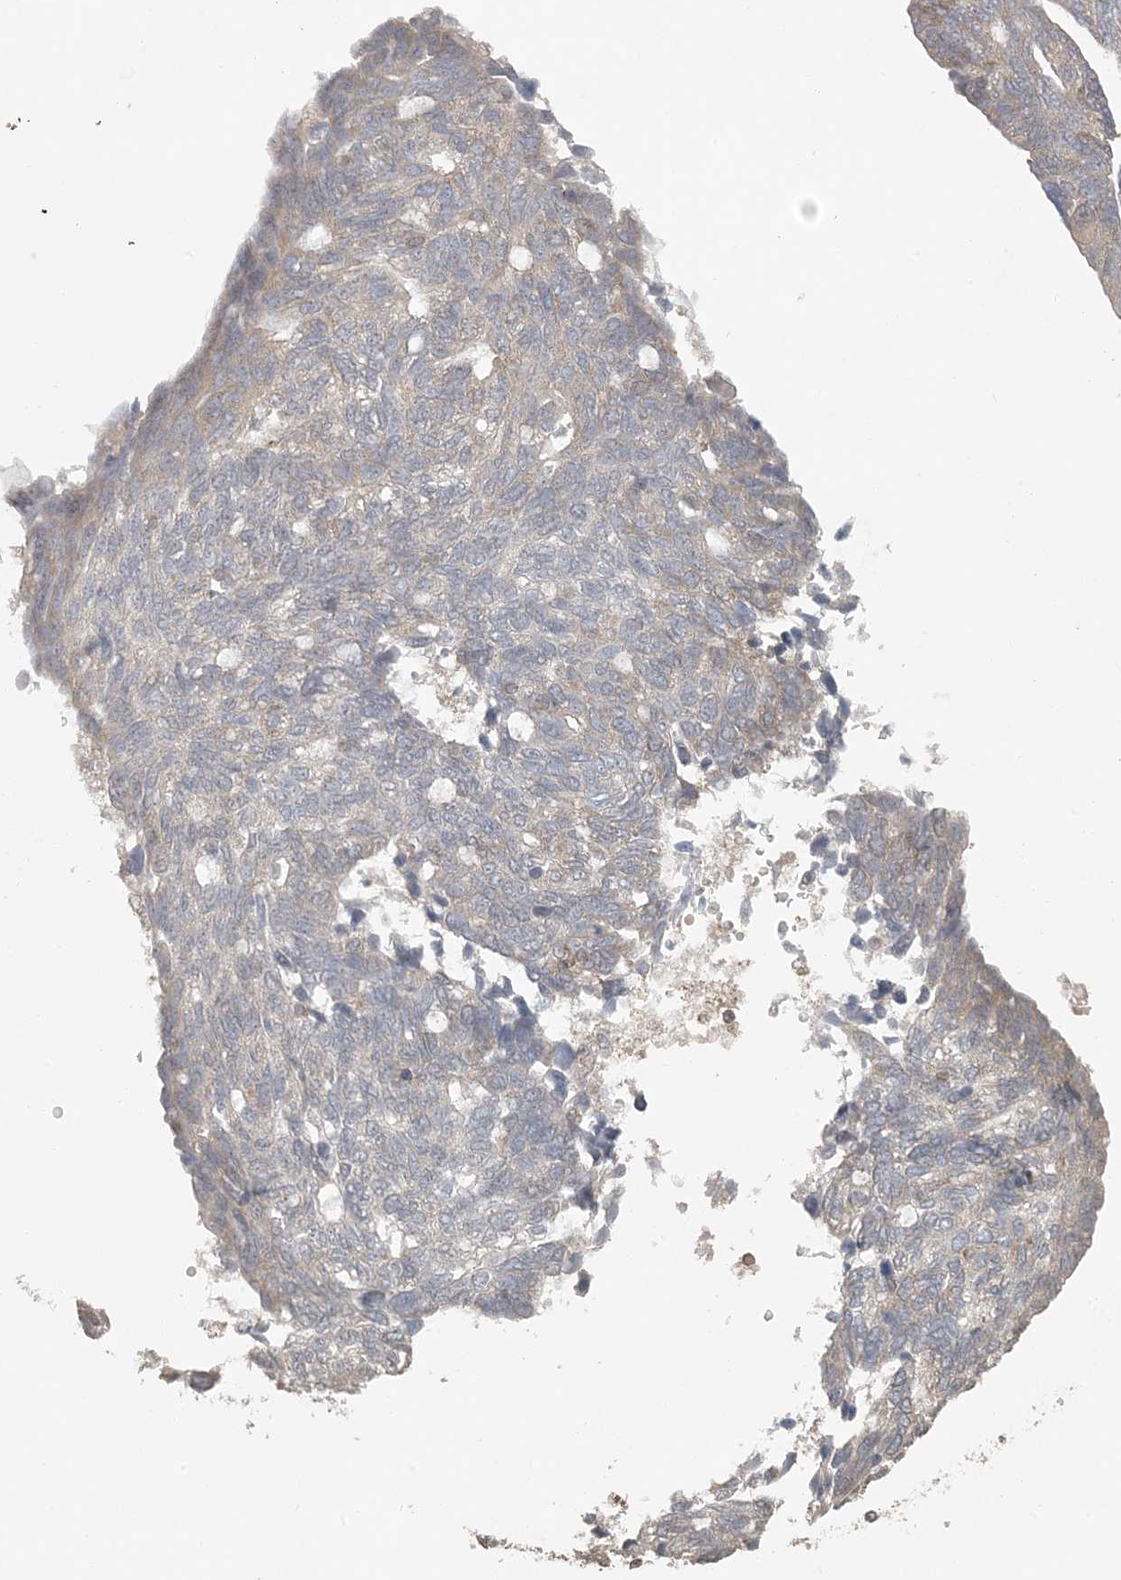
{"staining": {"intensity": "weak", "quantity": "<25%", "location": "cytoplasmic/membranous"}, "tissue": "ovarian cancer", "cell_type": "Tumor cells", "image_type": "cancer", "snomed": [{"axis": "morphology", "description": "Cystadenocarcinoma, serous, NOS"}, {"axis": "topography", "description": "Ovary"}], "caption": "Tumor cells are negative for brown protein staining in ovarian cancer. Brightfield microscopy of IHC stained with DAB (3,3'-diaminobenzidine) (brown) and hematoxylin (blue), captured at high magnification.", "gene": "ATP13A2", "patient": {"sex": "female", "age": 79}}